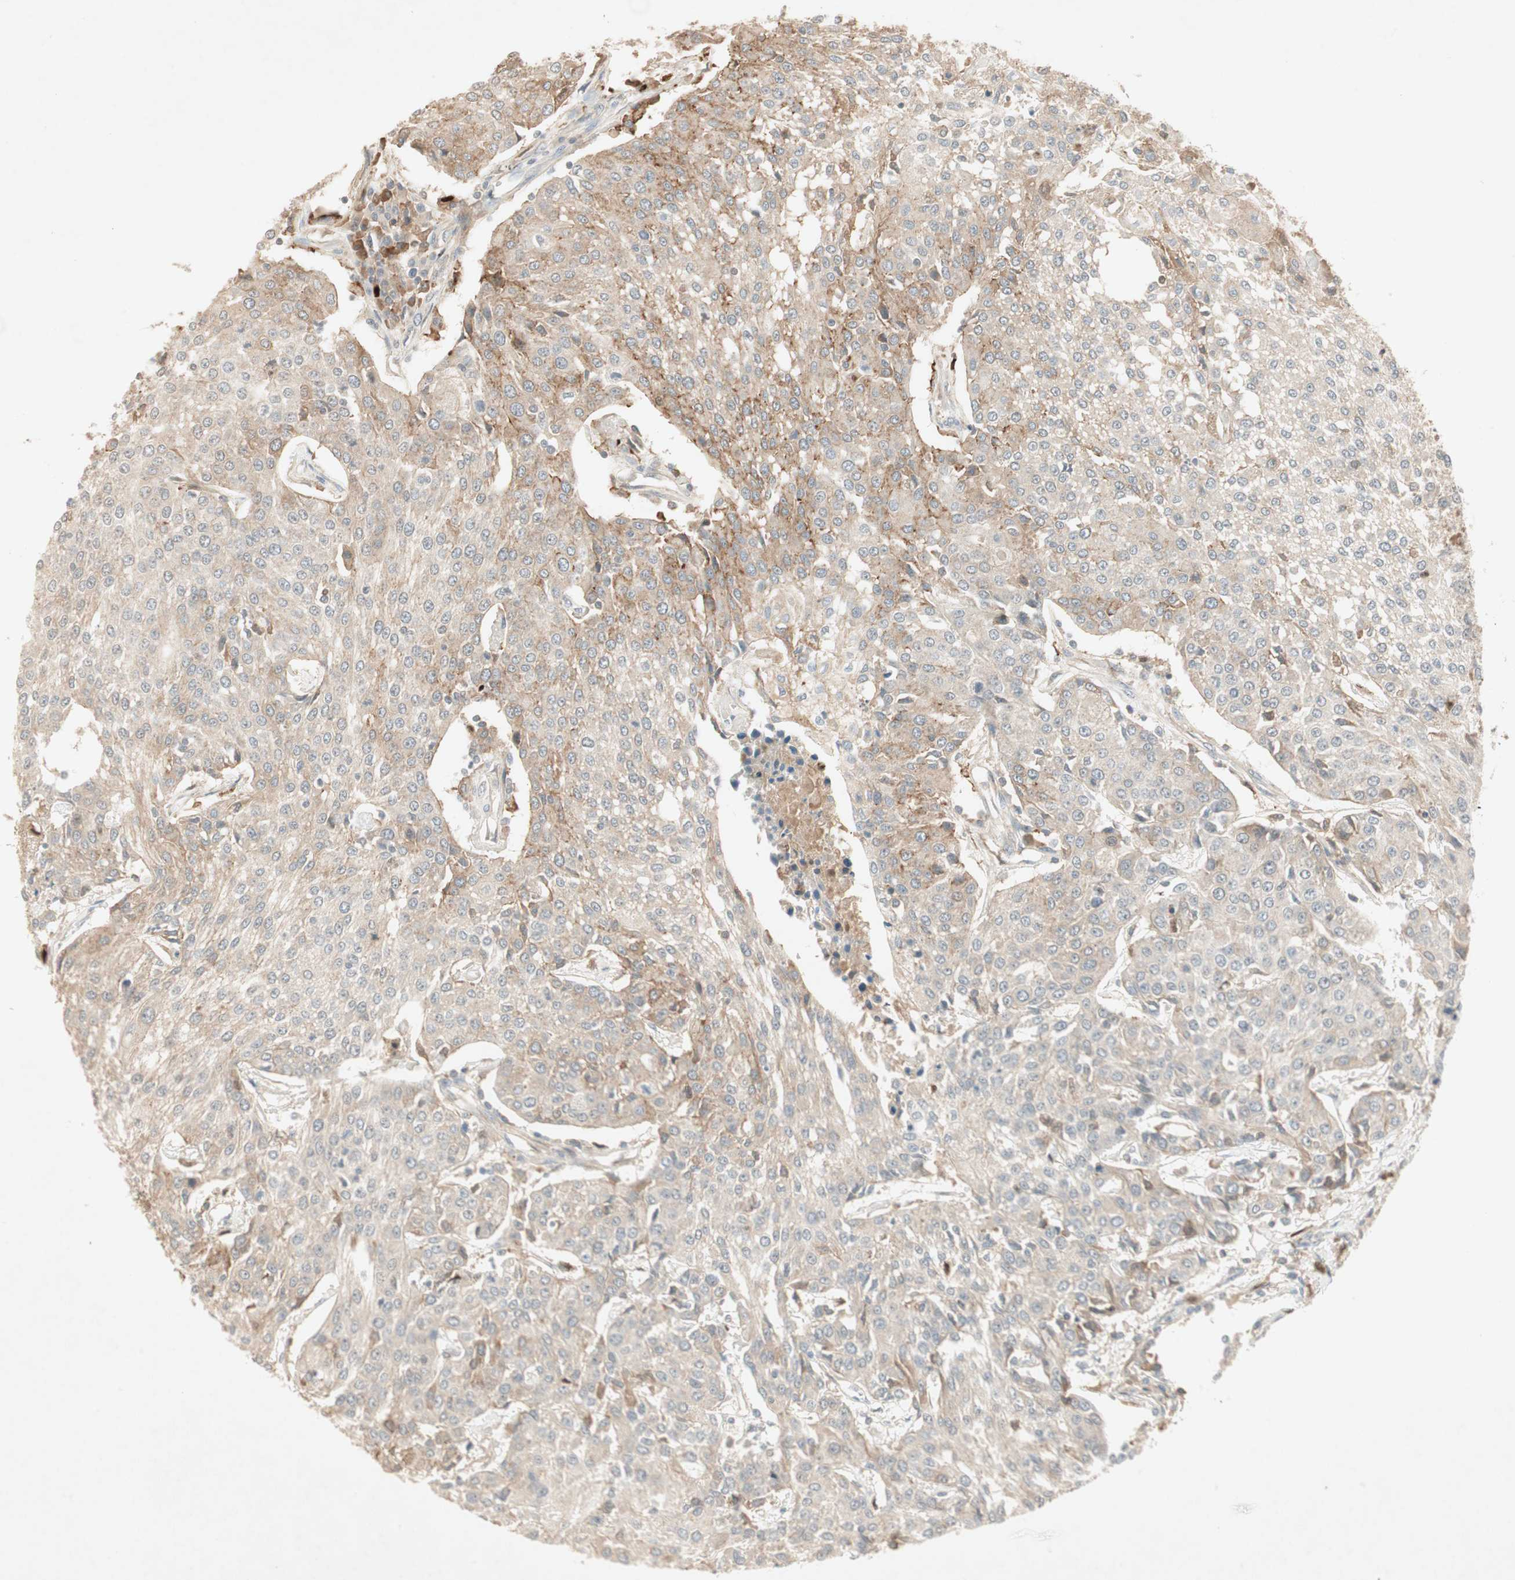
{"staining": {"intensity": "weak", "quantity": "25%-75%", "location": "cytoplasmic/membranous"}, "tissue": "urothelial cancer", "cell_type": "Tumor cells", "image_type": "cancer", "snomed": [{"axis": "morphology", "description": "Urothelial carcinoma, High grade"}, {"axis": "topography", "description": "Urinary bladder"}], "caption": "Urothelial cancer stained for a protein reveals weak cytoplasmic/membranous positivity in tumor cells. The staining was performed using DAB to visualize the protein expression in brown, while the nuclei were stained in blue with hematoxylin (Magnification: 20x).", "gene": "RNGTT", "patient": {"sex": "female", "age": 85}}